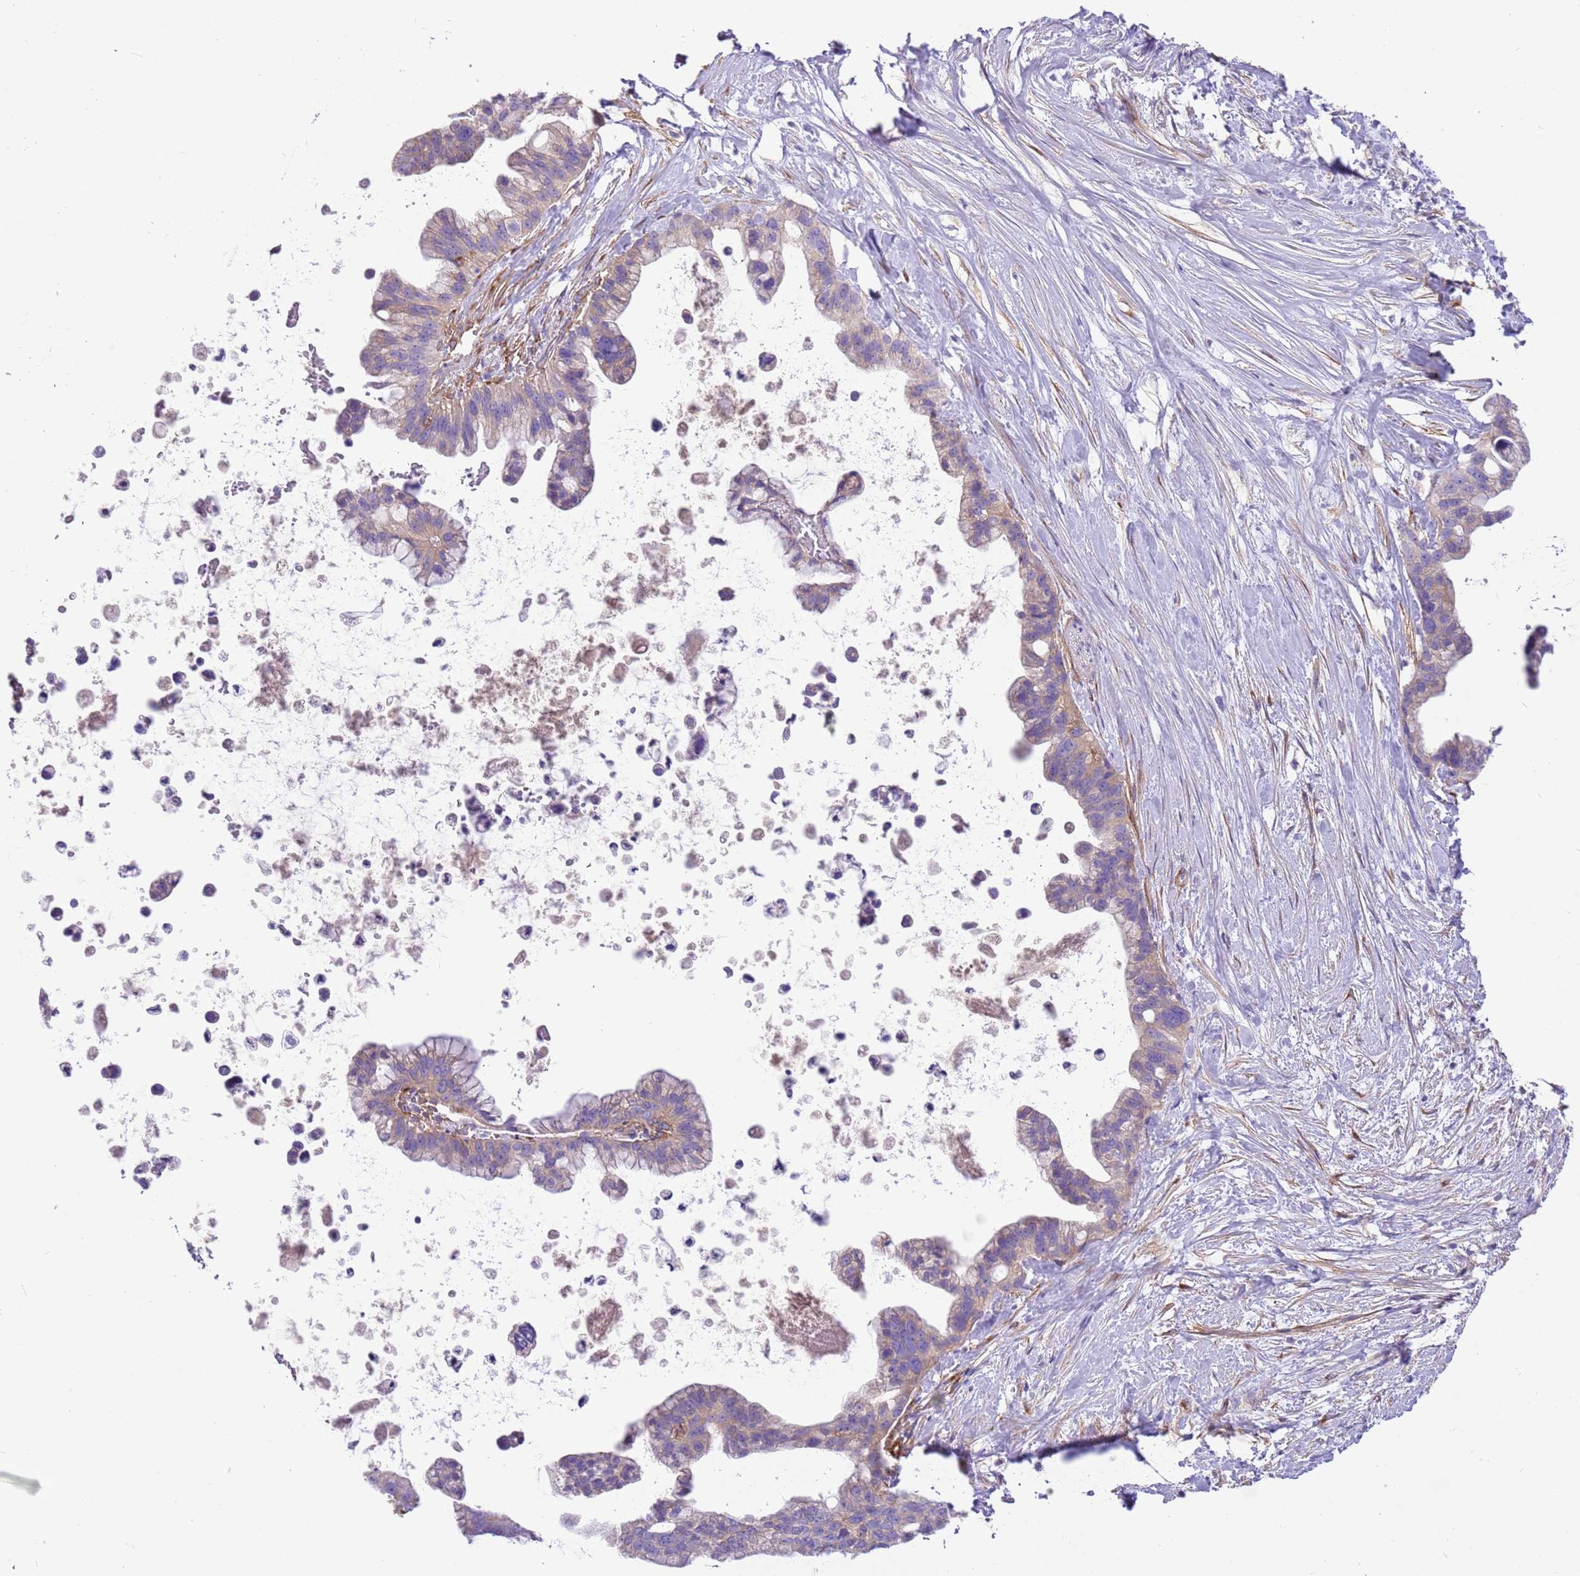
{"staining": {"intensity": "weak", "quantity": "<25%", "location": "cytoplasmic/membranous"}, "tissue": "pancreatic cancer", "cell_type": "Tumor cells", "image_type": "cancer", "snomed": [{"axis": "morphology", "description": "Adenocarcinoma, NOS"}, {"axis": "topography", "description": "Pancreas"}], "caption": "Pancreatic cancer (adenocarcinoma) was stained to show a protein in brown. There is no significant expression in tumor cells.", "gene": "SERINC3", "patient": {"sex": "female", "age": 83}}